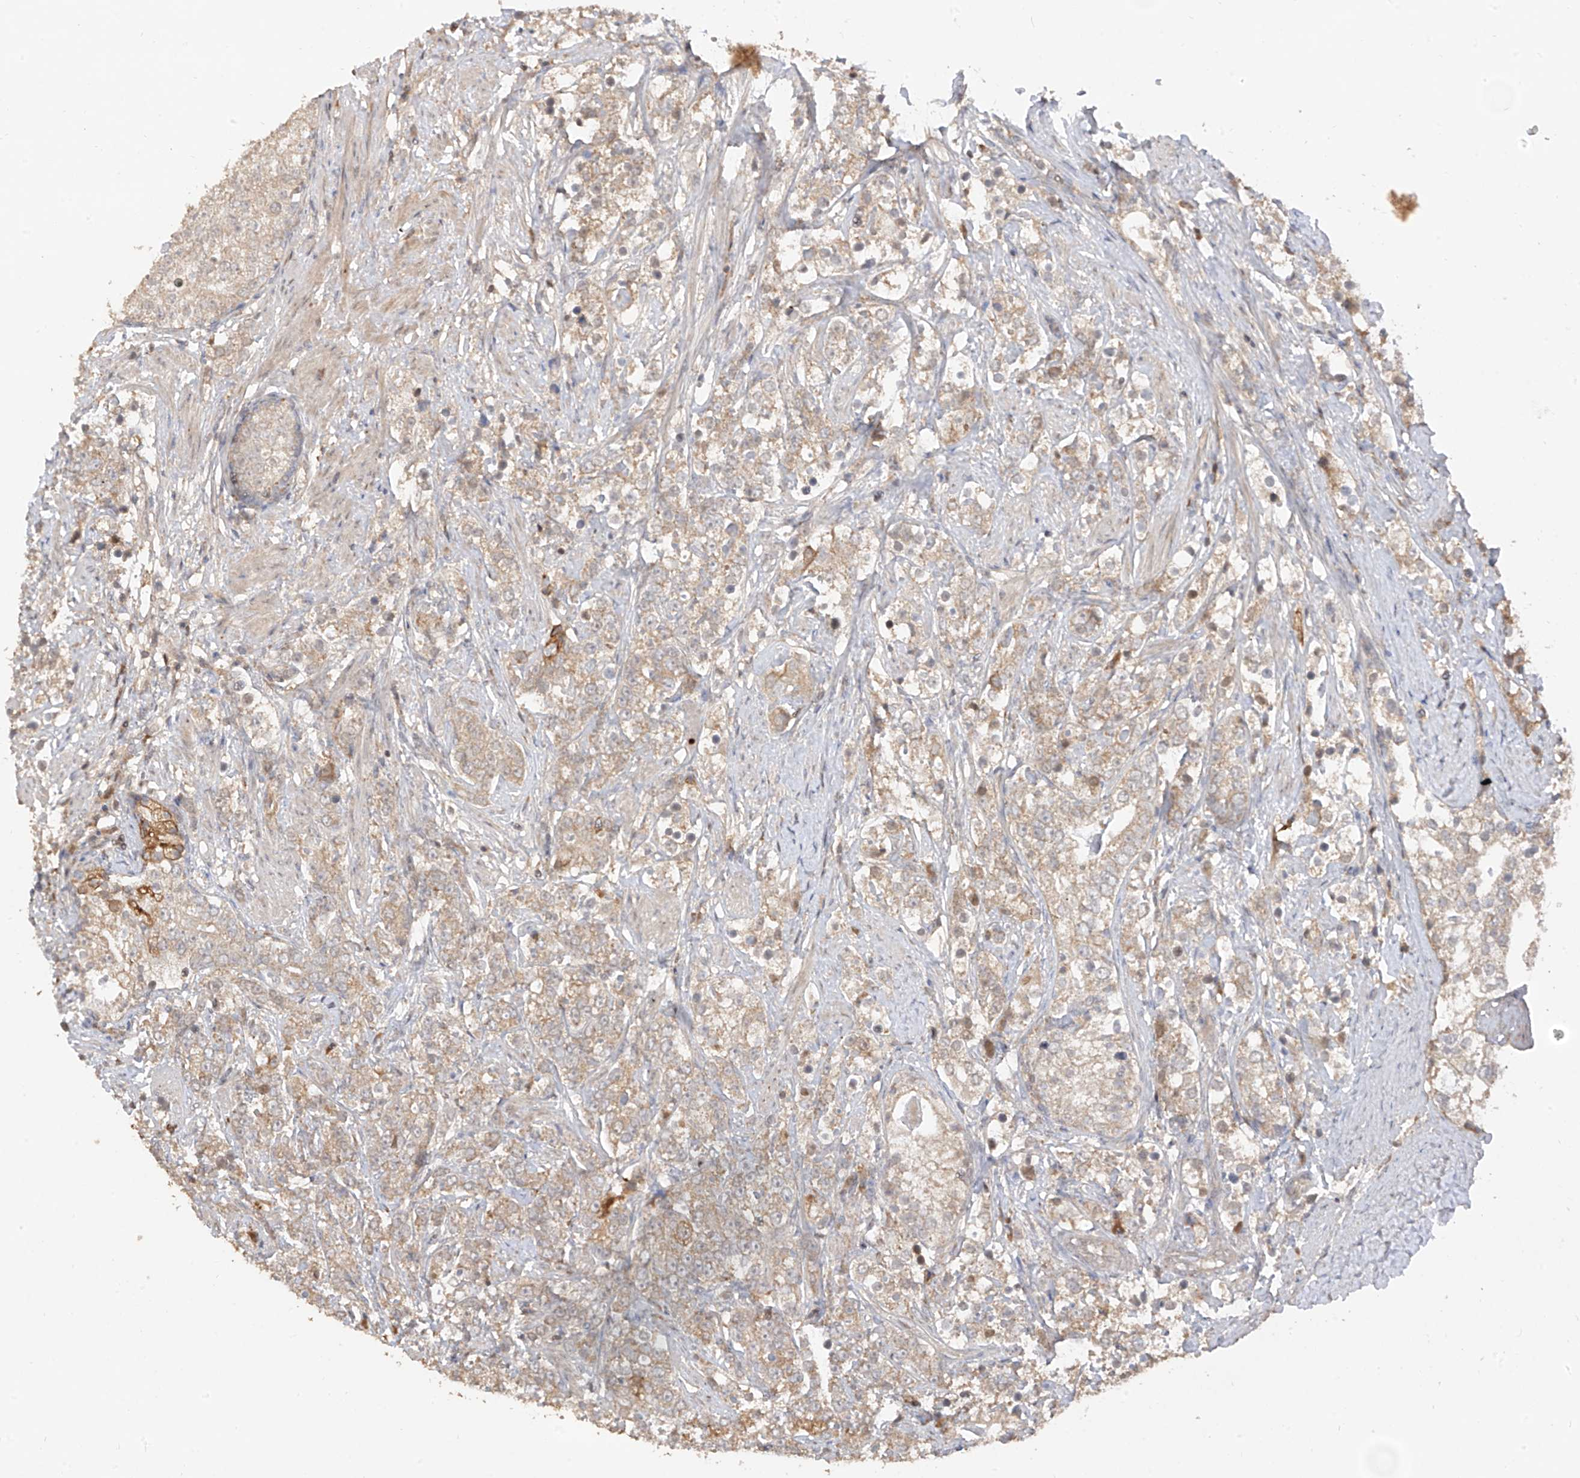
{"staining": {"intensity": "weak", "quantity": ">75%", "location": "cytoplasmic/membranous"}, "tissue": "prostate cancer", "cell_type": "Tumor cells", "image_type": "cancer", "snomed": [{"axis": "morphology", "description": "Adenocarcinoma, High grade"}, {"axis": "topography", "description": "Prostate"}], "caption": "Protein staining demonstrates weak cytoplasmic/membranous positivity in approximately >75% of tumor cells in high-grade adenocarcinoma (prostate).", "gene": "COLGALT2", "patient": {"sex": "male", "age": 69}}